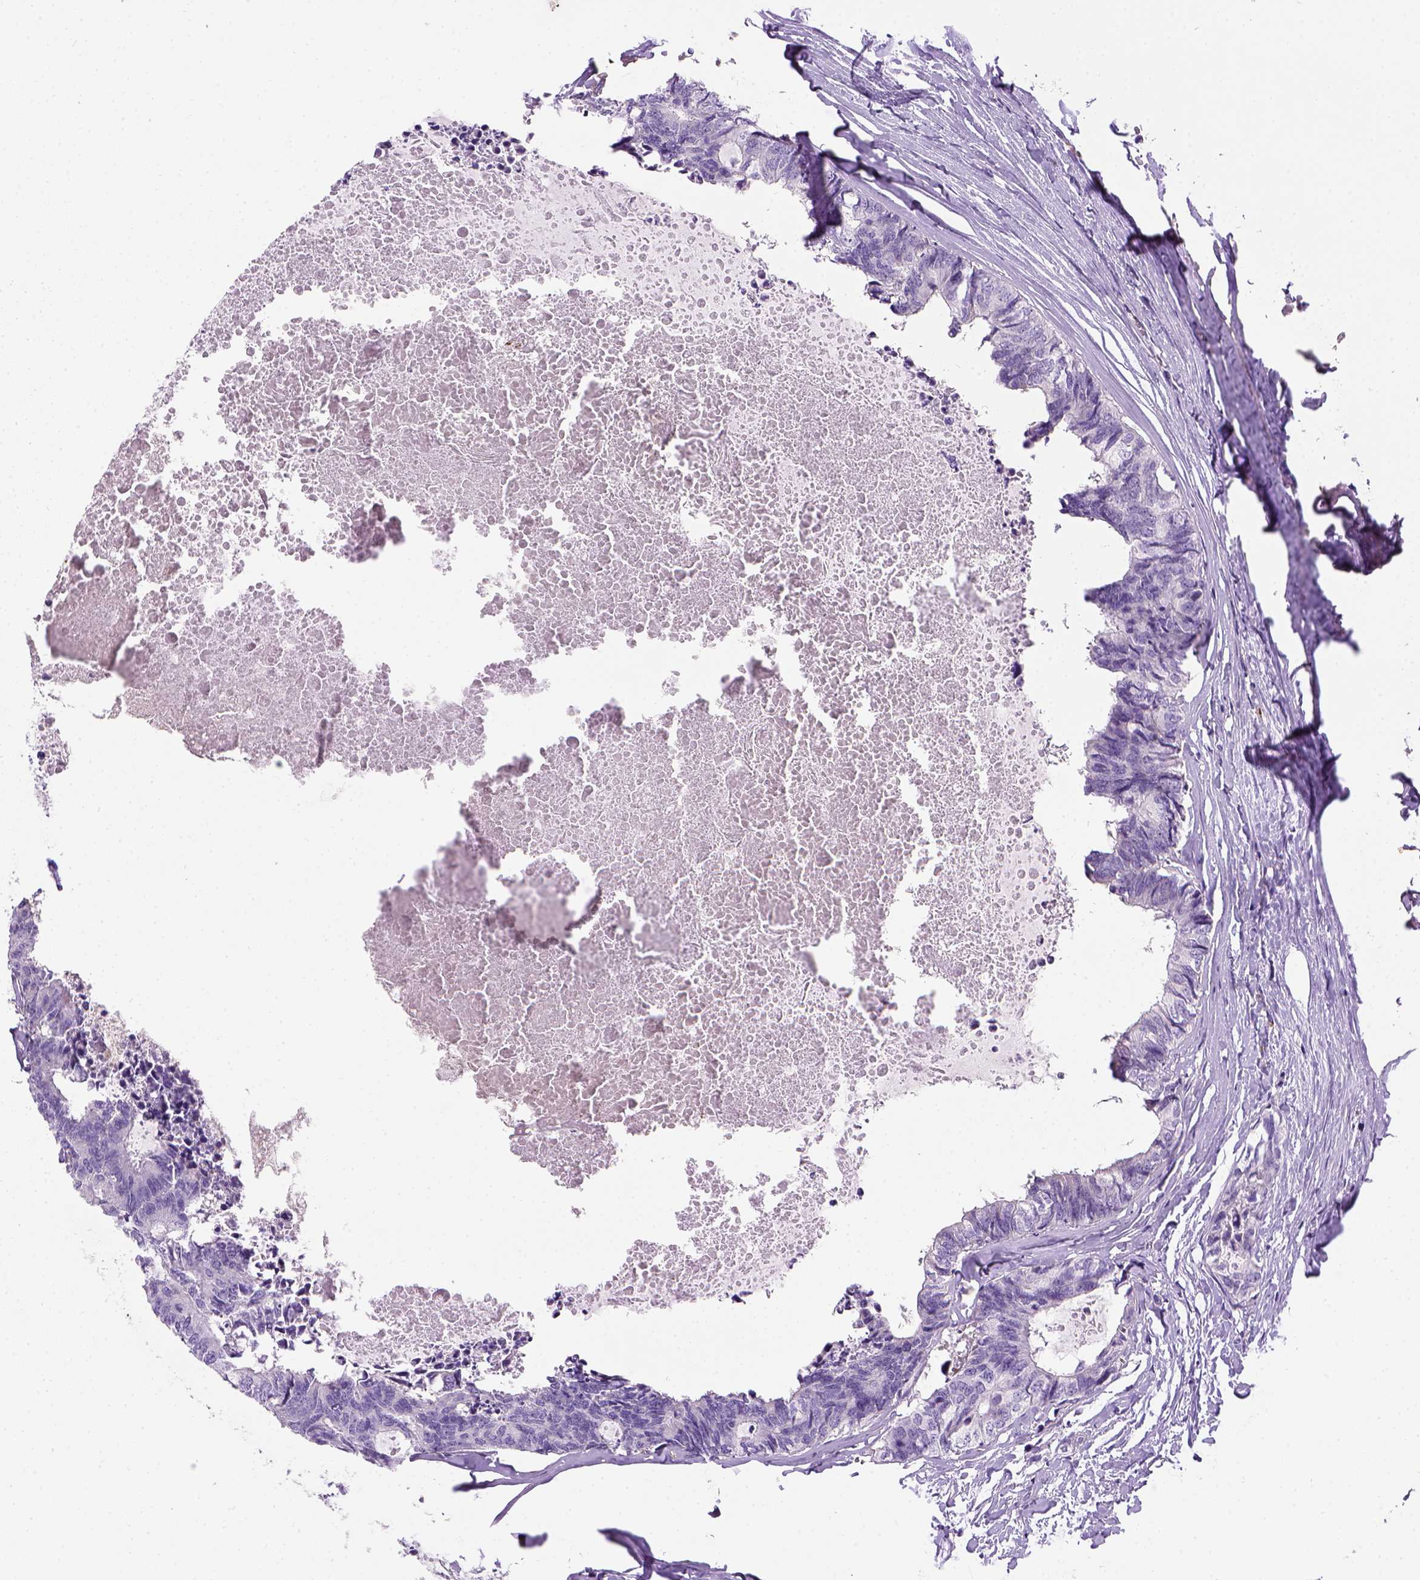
{"staining": {"intensity": "negative", "quantity": "none", "location": "none"}, "tissue": "colorectal cancer", "cell_type": "Tumor cells", "image_type": "cancer", "snomed": [{"axis": "morphology", "description": "Adenocarcinoma, NOS"}, {"axis": "topography", "description": "Colon"}, {"axis": "topography", "description": "Rectum"}], "caption": "High magnification brightfield microscopy of colorectal cancer (adenocarcinoma) stained with DAB (3,3'-diaminobenzidine) (brown) and counterstained with hematoxylin (blue): tumor cells show no significant staining.", "gene": "VWF", "patient": {"sex": "male", "age": 57}}